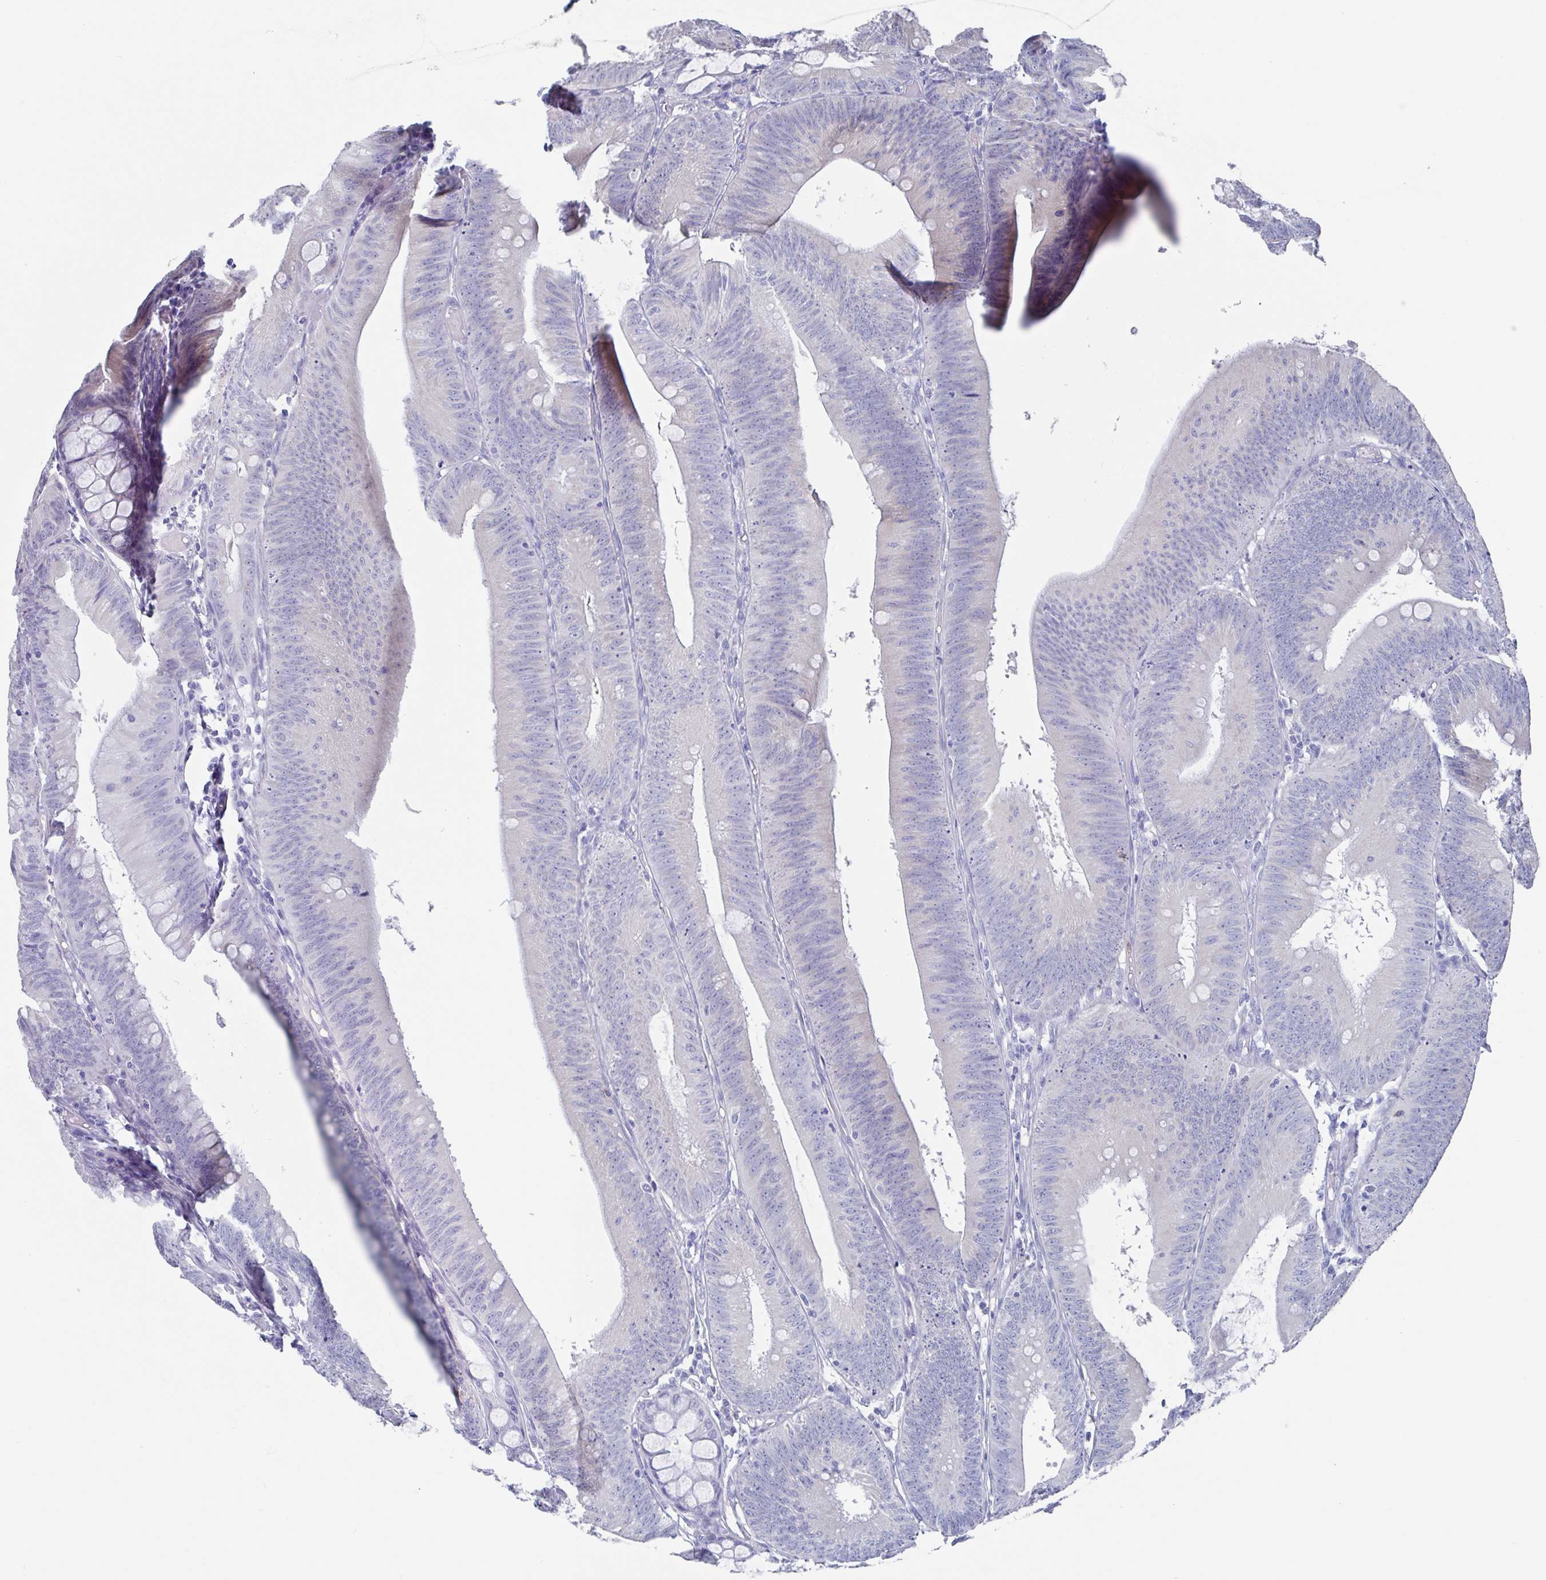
{"staining": {"intensity": "negative", "quantity": "none", "location": "none"}, "tissue": "colorectal cancer", "cell_type": "Tumor cells", "image_type": "cancer", "snomed": [{"axis": "morphology", "description": "Adenocarcinoma, NOS"}, {"axis": "topography", "description": "Colon"}], "caption": "The micrograph reveals no significant positivity in tumor cells of adenocarcinoma (colorectal).", "gene": "FCGR3A", "patient": {"sex": "male", "age": 84}}